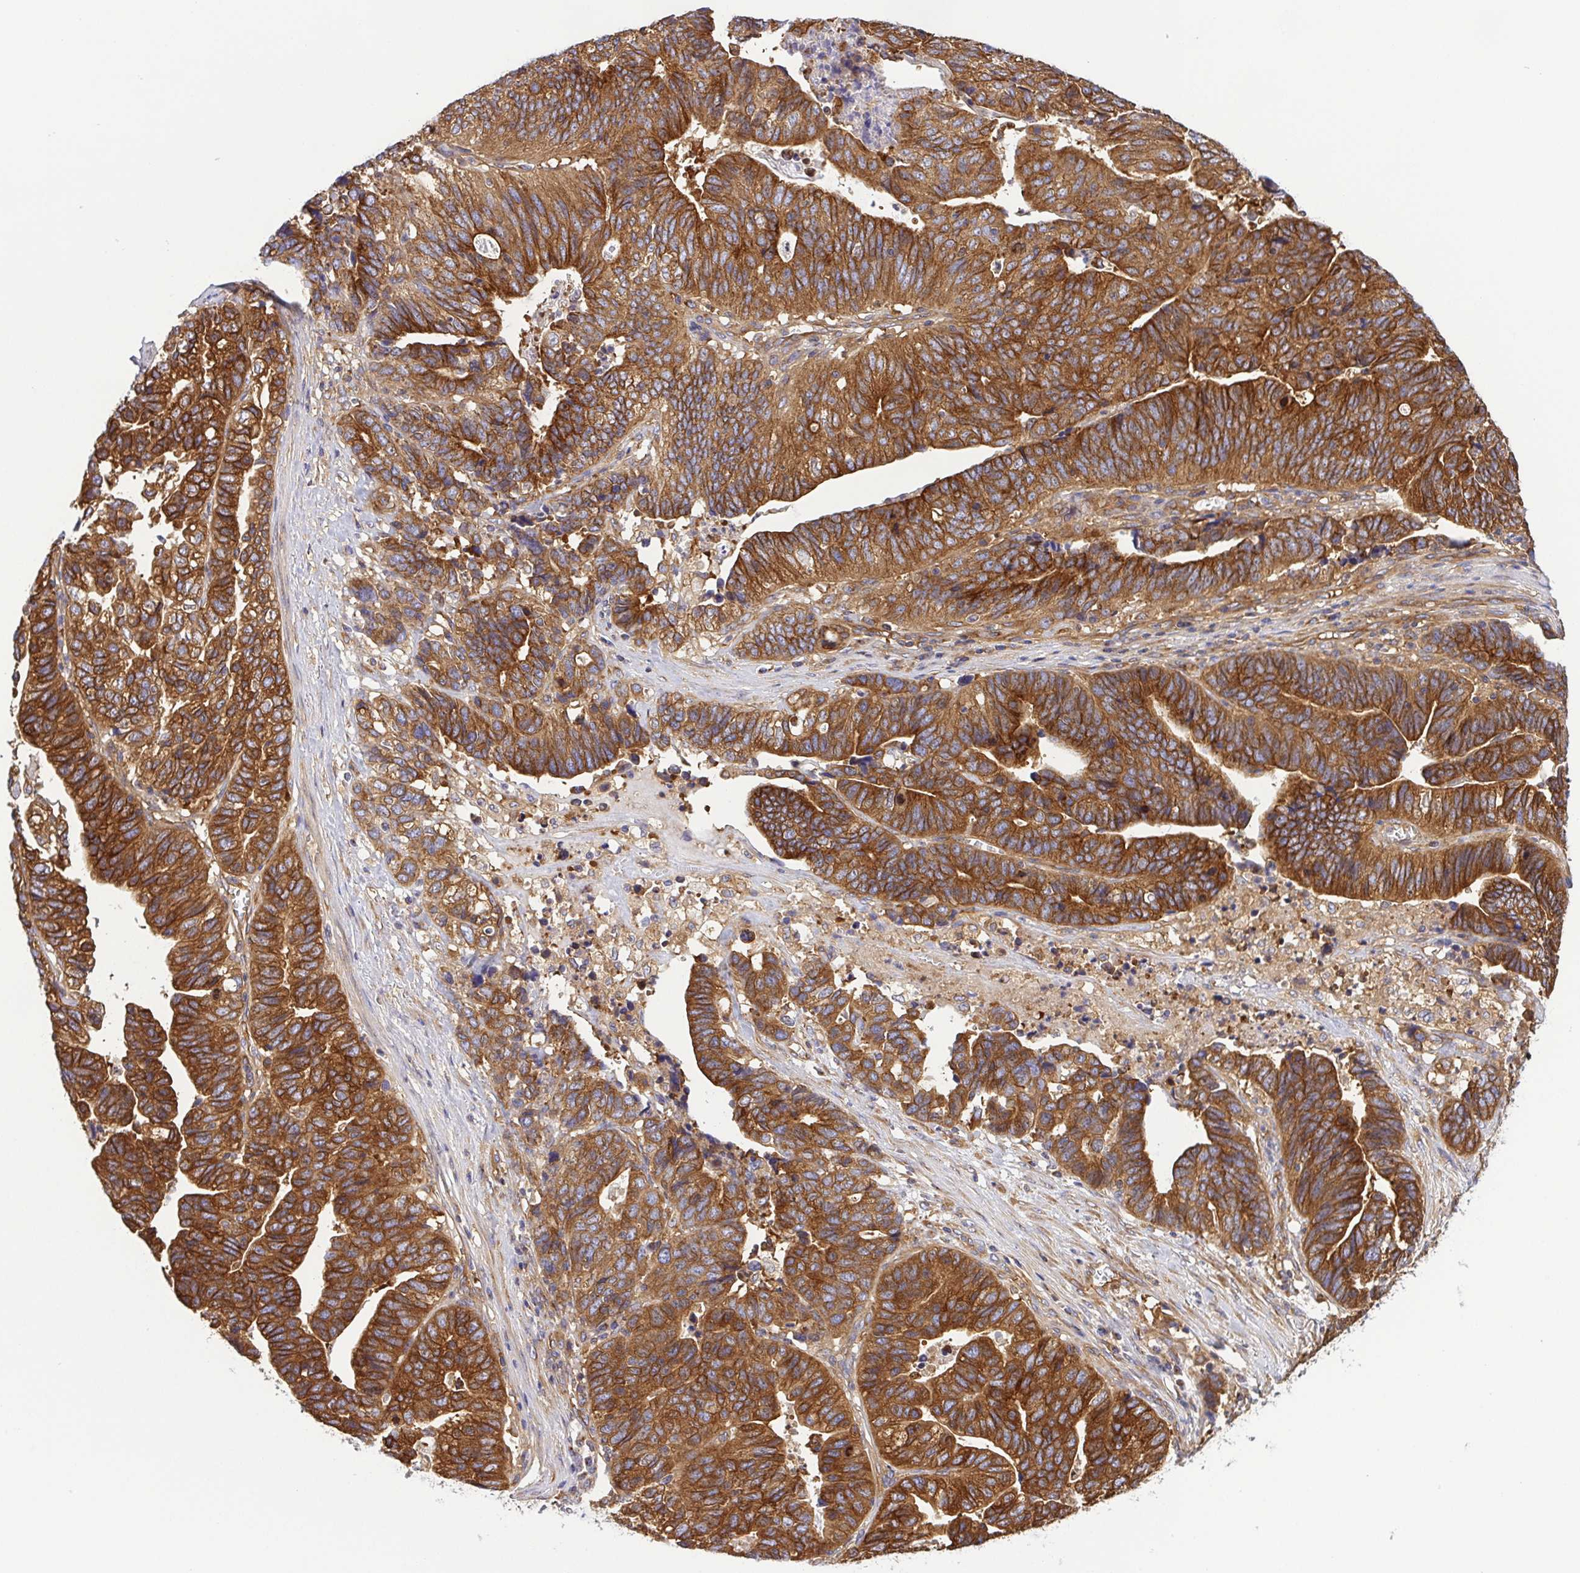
{"staining": {"intensity": "strong", "quantity": ">75%", "location": "cytoplasmic/membranous"}, "tissue": "stomach cancer", "cell_type": "Tumor cells", "image_type": "cancer", "snomed": [{"axis": "morphology", "description": "Adenocarcinoma, NOS"}, {"axis": "topography", "description": "Stomach, upper"}], "caption": "This histopathology image exhibits IHC staining of human stomach cancer (adenocarcinoma), with high strong cytoplasmic/membranous staining in approximately >75% of tumor cells.", "gene": "KIF5B", "patient": {"sex": "female", "age": 67}}